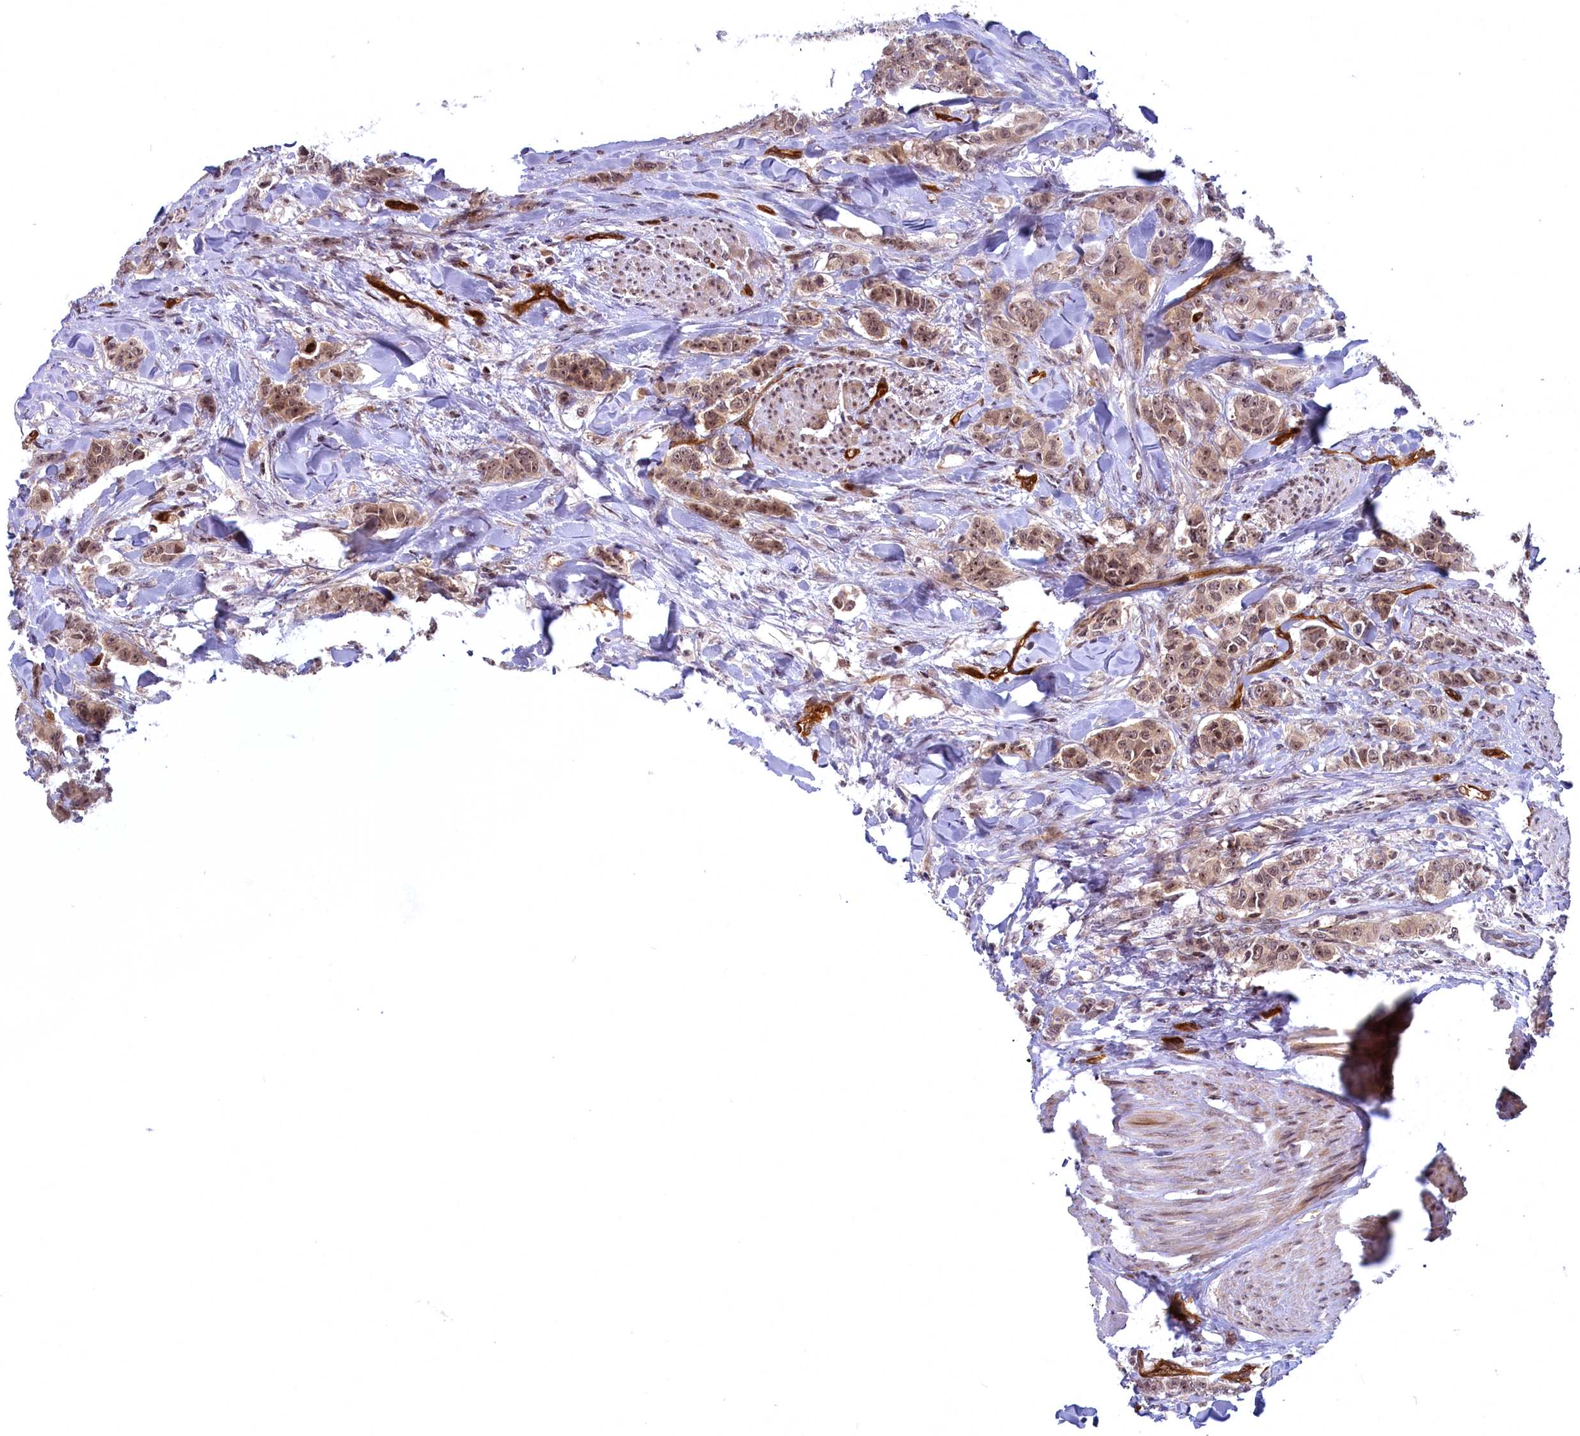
{"staining": {"intensity": "weak", "quantity": ">75%", "location": "cytoplasmic/membranous,nuclear"}, "tissue": "breast cancer", "cell_type": "Tumor cells", "image_type": "cancer", "snomed": [{"axis": "morphology", "description": "Duct carcinoma"}, {"axis": "topography", "description": "Breast"}], "caption": "Breast cancer tissue displays weak cytoplasmic/membranous and nuclear expression in about >75% of tumor cells The protein is stained brown, and the nuclei are stained in blue (DAB (3,3'-diaminobenzidine) IHC with brightfield microscopy, high magnification).", "gene": "SNRK", "patient": {"sex": "female", "age": 40}}